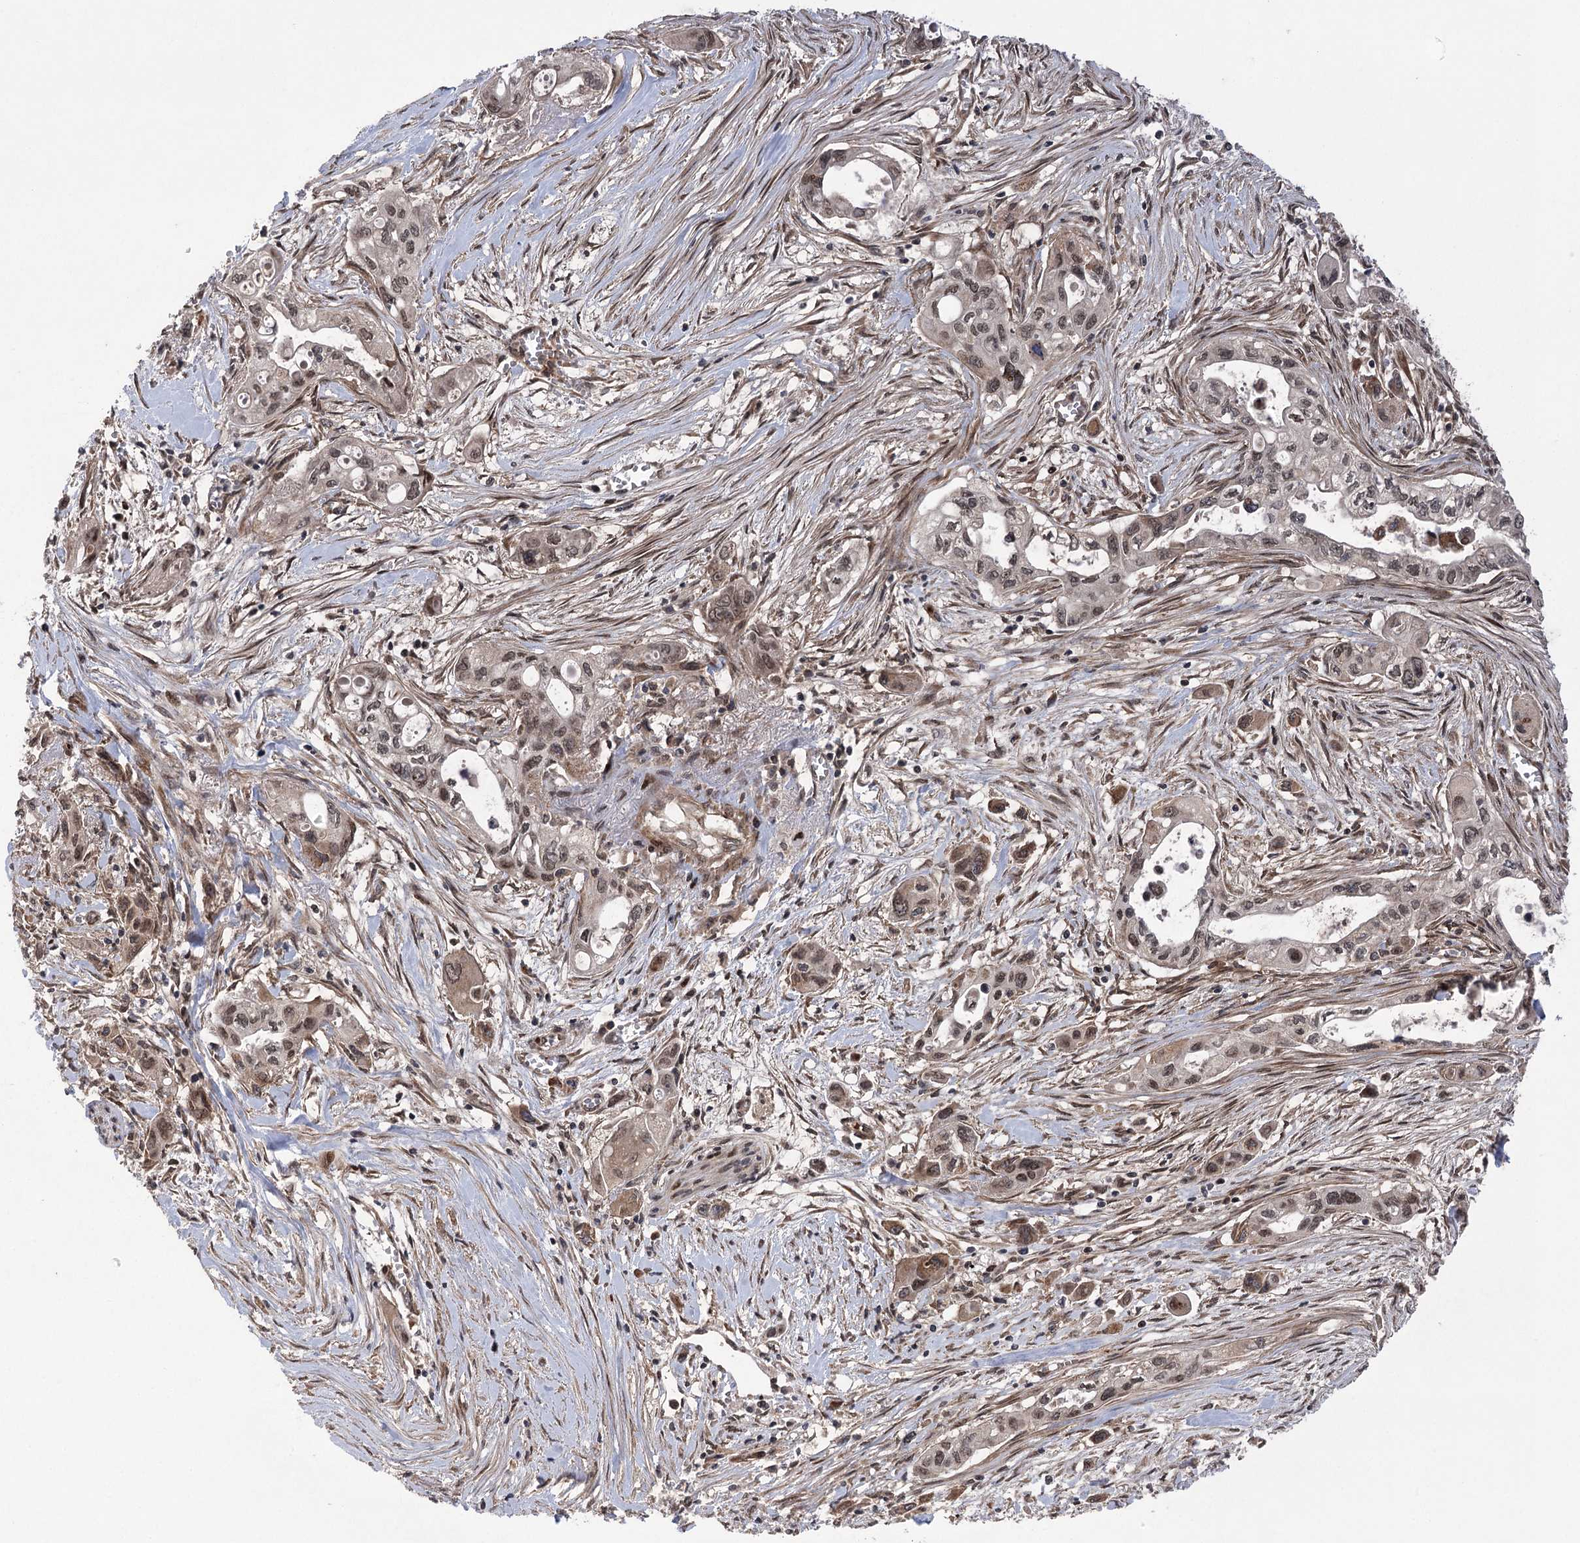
{"staining": {"intensity": "weak", "quantity": "25%-75%", "location": "cytoplasmic/membranous,nuclear"}, "tissue": "pancreatic cancer", "cell_type": "Tumor cells", "image_type": "cancer", "snomed": [{"axis": "morphology", "description": "Adenocarcinoma, NOS"}, {"axis": "topography", "description": "Pancreas"}], "caption": "Pancreatic adenocarcinoma stained for a protein (brown) exhibits weak cytoplasmic/membranous and nuclear positive staining in about 25%-75% of tumor cells.", "gene": "TENM2", "patient": {"sex": "male", "age": 75}}